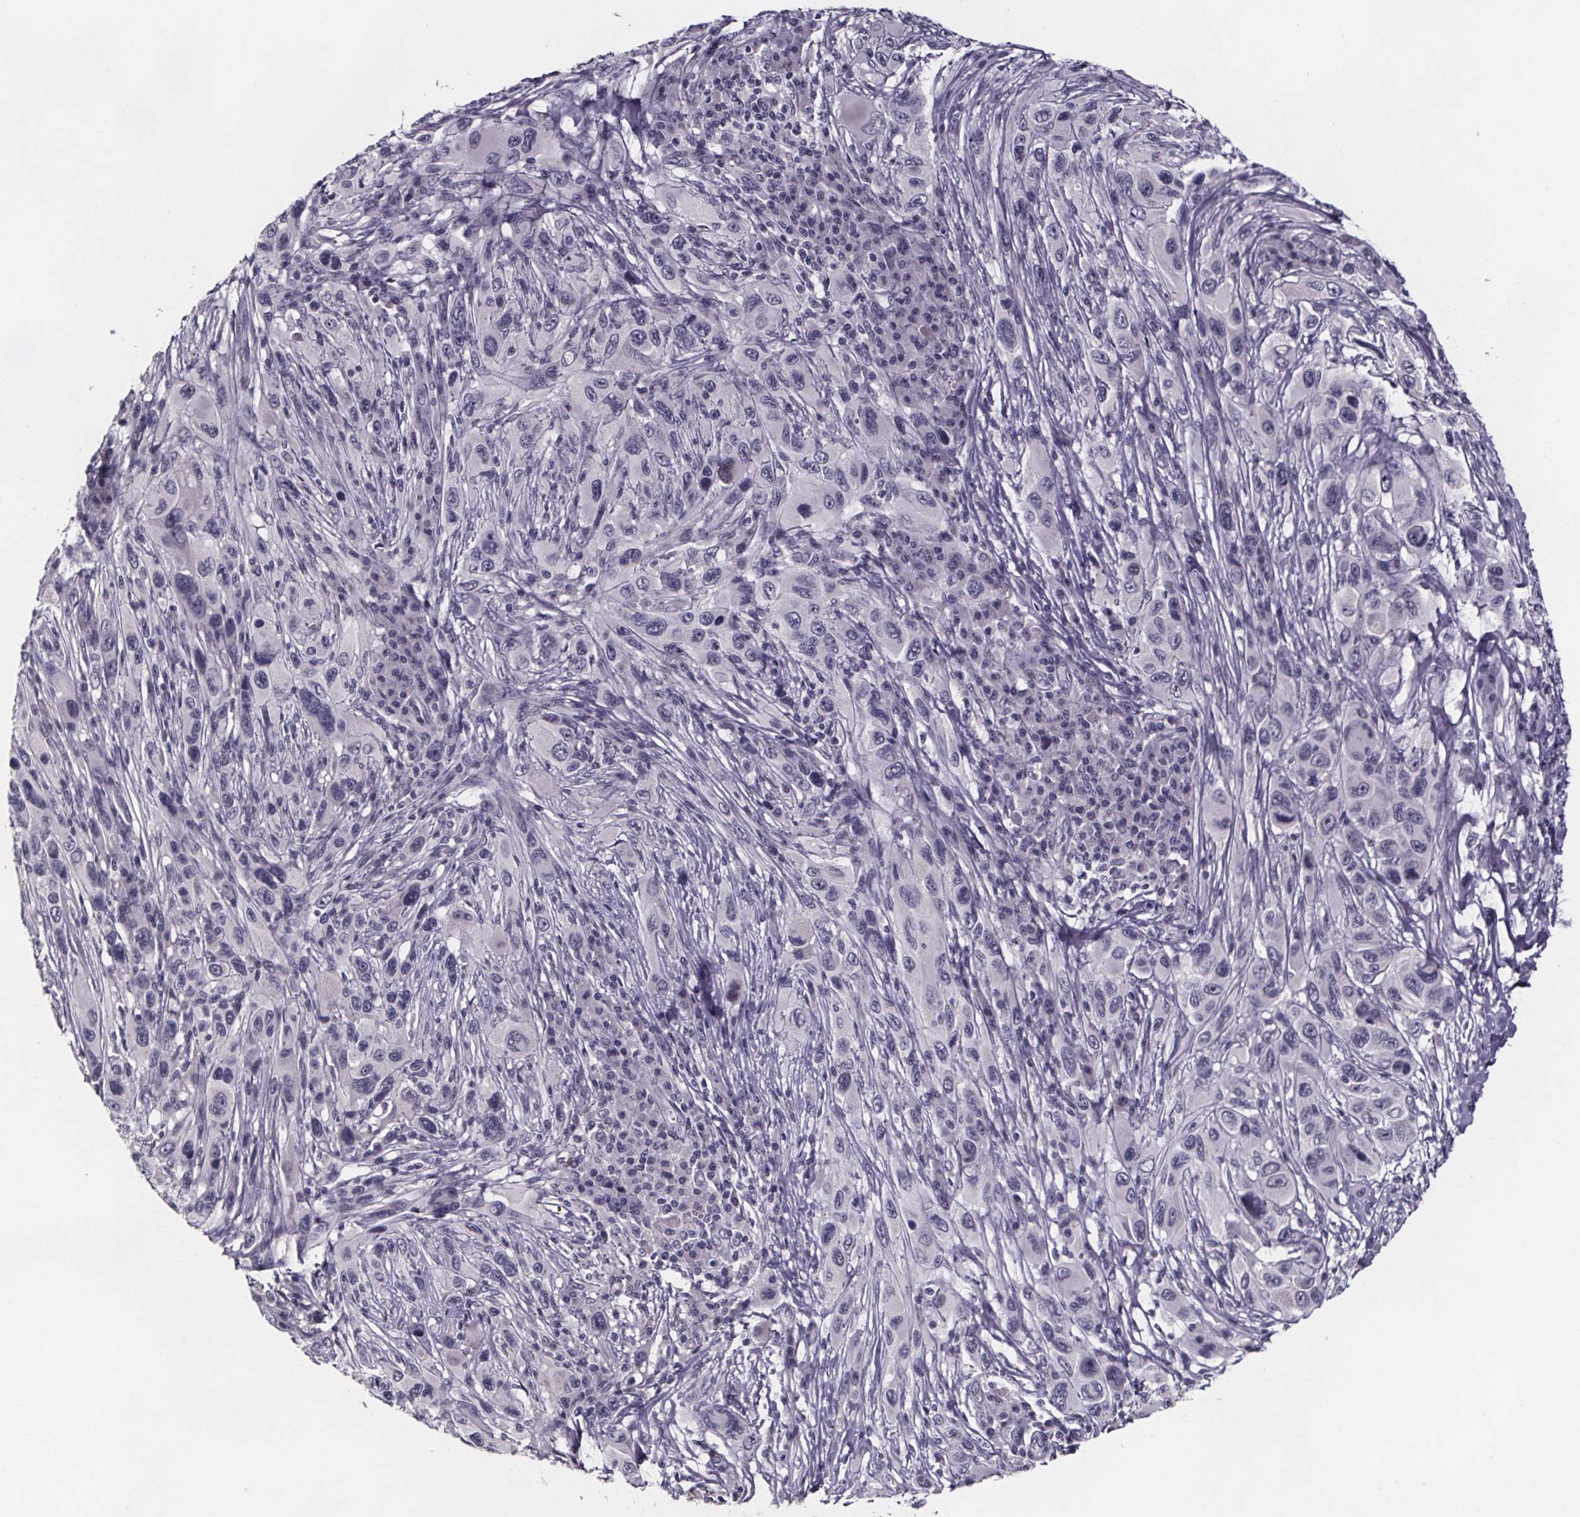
{"staining": {"intensity": "negative", "quantity": "none", "location": "none"}, "tissue": "melanoma", "cell_type": "Tumor cells", "image_type": "cancer", "snomed": [{"axis": "morphology", "description": "Malignant melanoma, NOS"}, {"axis": "topography", "description": "Skin"}], "caption": "Immunohistochemistry histopathology image of neoplastic tissue: melanoma stained with DAB demonstrates no significant protein positivity in tumor cells.", "gene": "AR", "patient": {"sex": "male", "age": 53}}